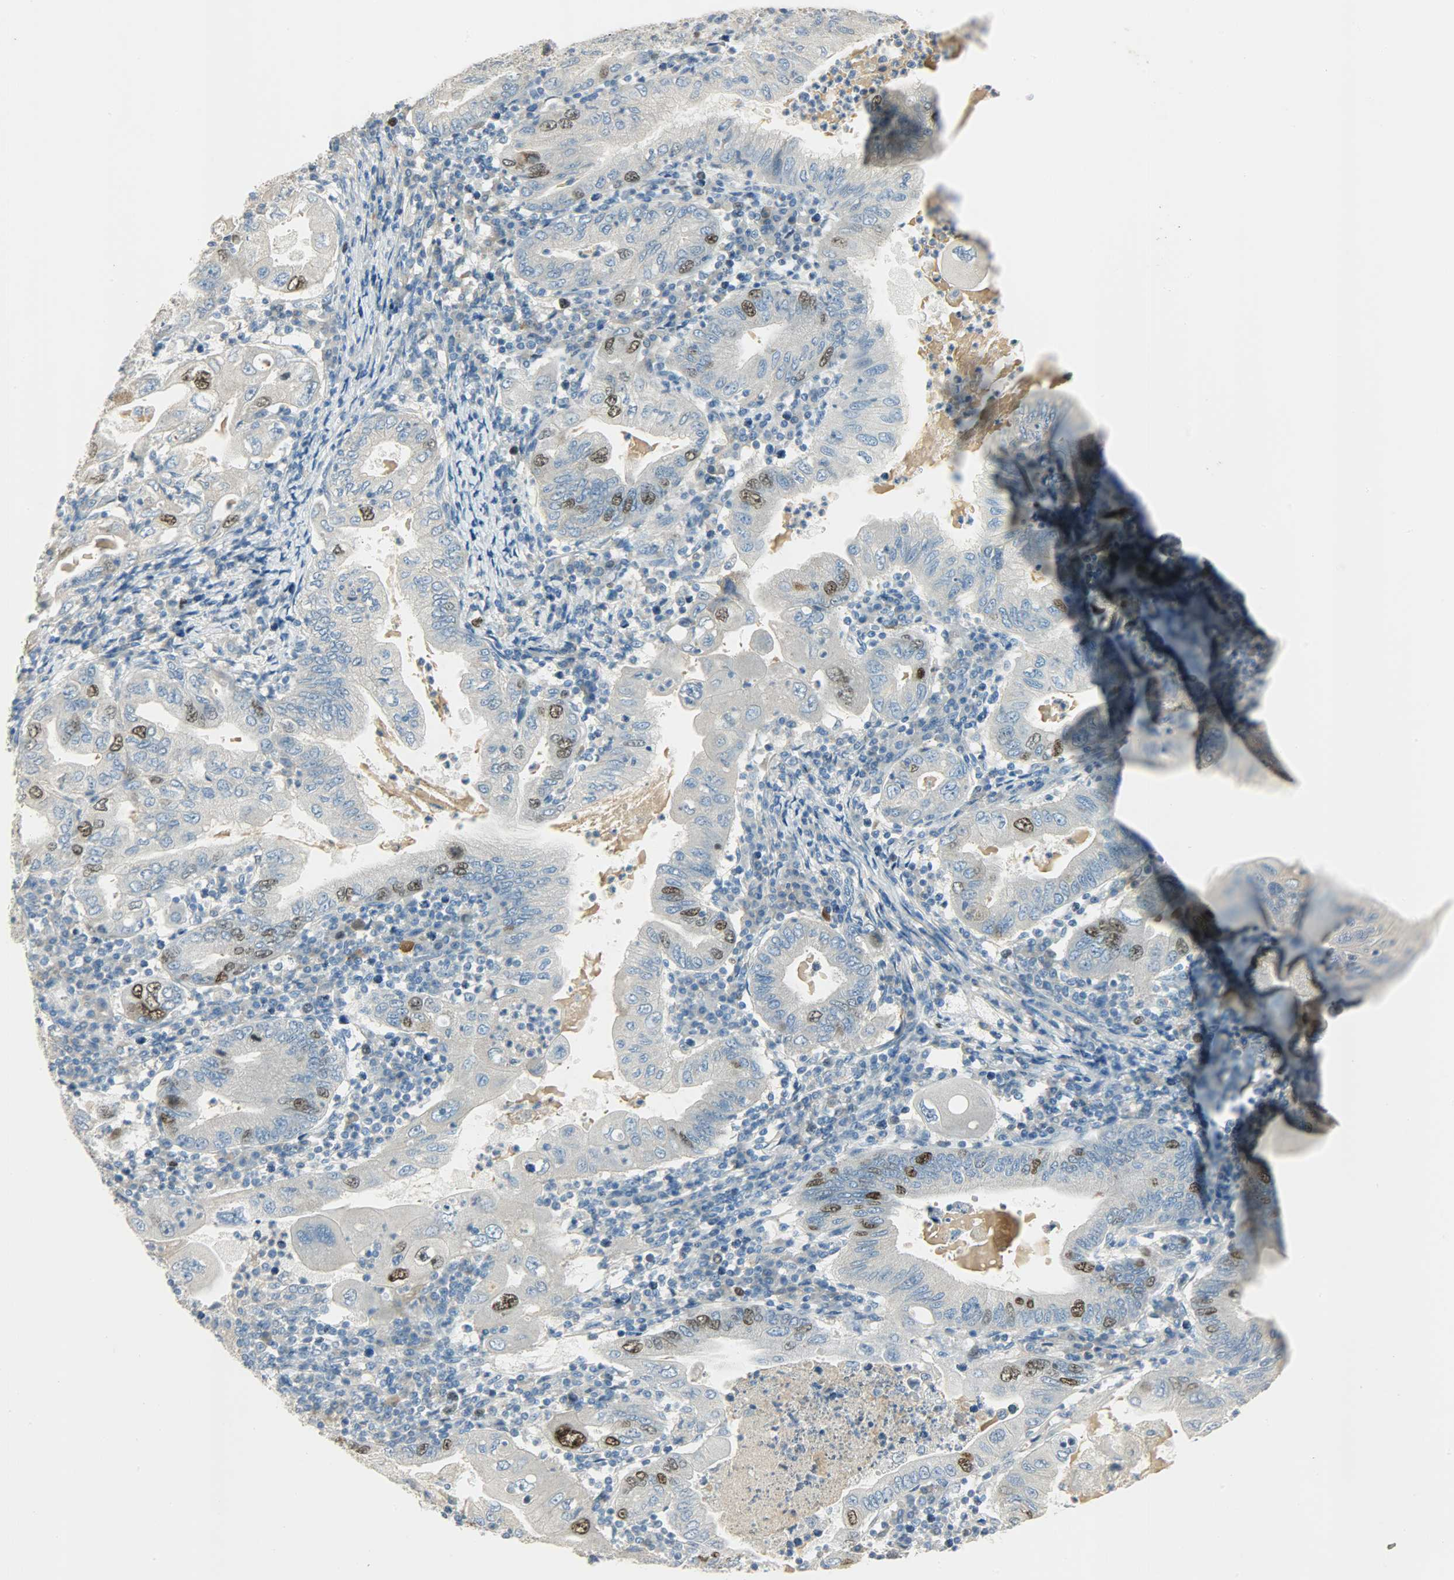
{"staining": {"intensity": "strong", "quantity": "<25%", "location": "nuclear"}, "tissue": "stomach cancer", "cell_type": "Tumor cells", "image_type": "cancer", "snomed": [{"axis": "morphology", "description": "Normal tissue, NOS"}, {"axis": "morphology", "description": "Adenocarcinoma, NOS"}, {"axis": "topography", "description": "Esophagus"}, {"axis": "topography", "description": "Stomach, upper"}, {"axis": "topography", "description": "Peripheral nerve tissue"}], "caption": "Stomach adenocarcinoma was stained to show a protein in brown. There is medium levels of strong nuclear staining in about <25% of tumor cells.", "gene": "TPX2", "patient": {"sex": "male", "age": 62}}